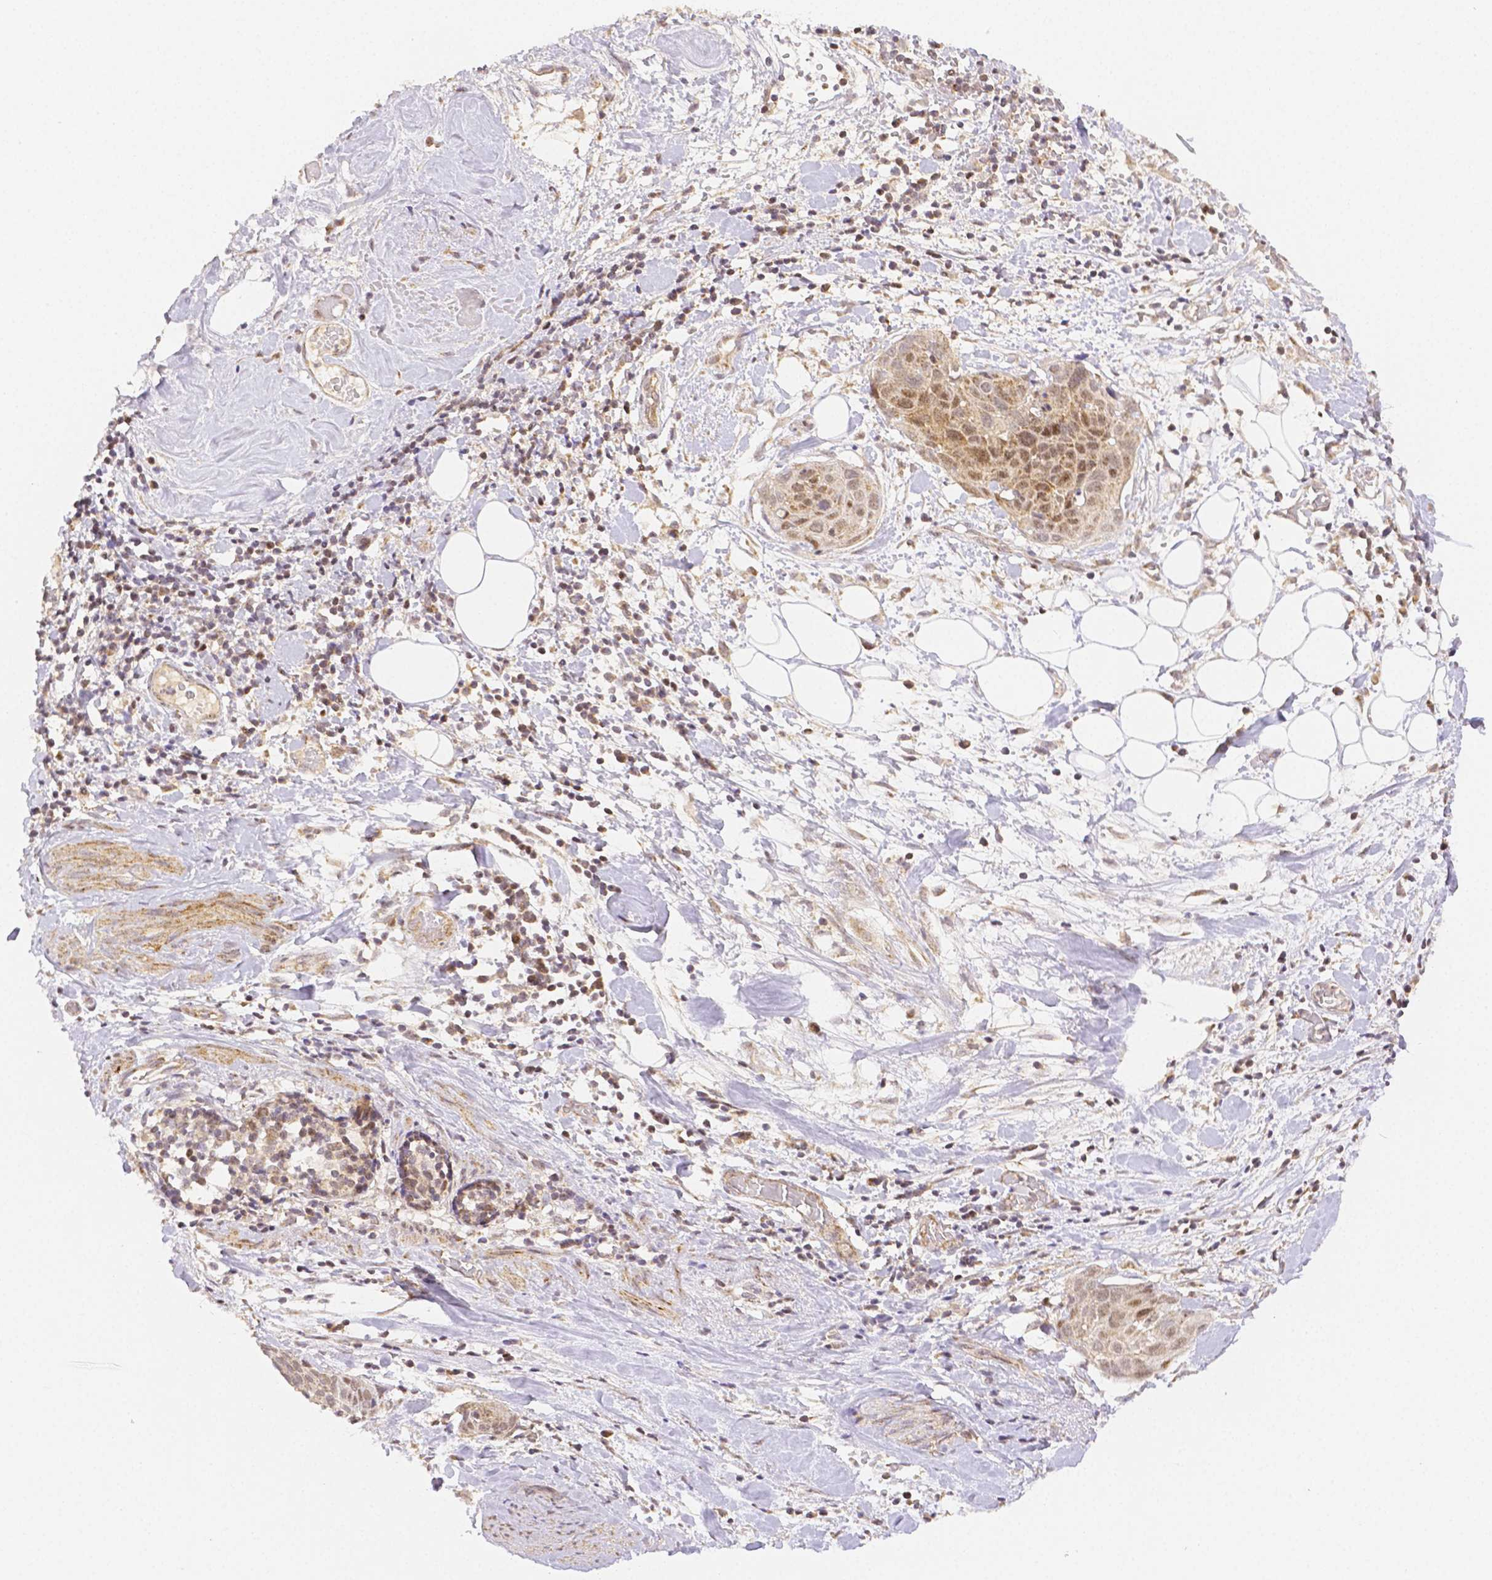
{"staining": {"intensity": "weak", "quantity": ">75%", "location": "cytoplasmic/membranous,nuclear"}, "tissue": "cervical cancer", "cell_type": "Tumor cells", "image_type": "cancer", "snomed": [{"axis": "morphology", "description": "Squamous cell carcinoma, NOS"}, {"axis": "topography", "description": "Cervix"}], "caption": "There is low levels of weak cytoplasmic/membranous and nuclear staining in tumor cells of cervical squamous cell carcinoma, as demonstrated by immunohistochemical staining (brown color).", "gene": "RHOT1", "patient": {"sex": "female", "age": 39}}